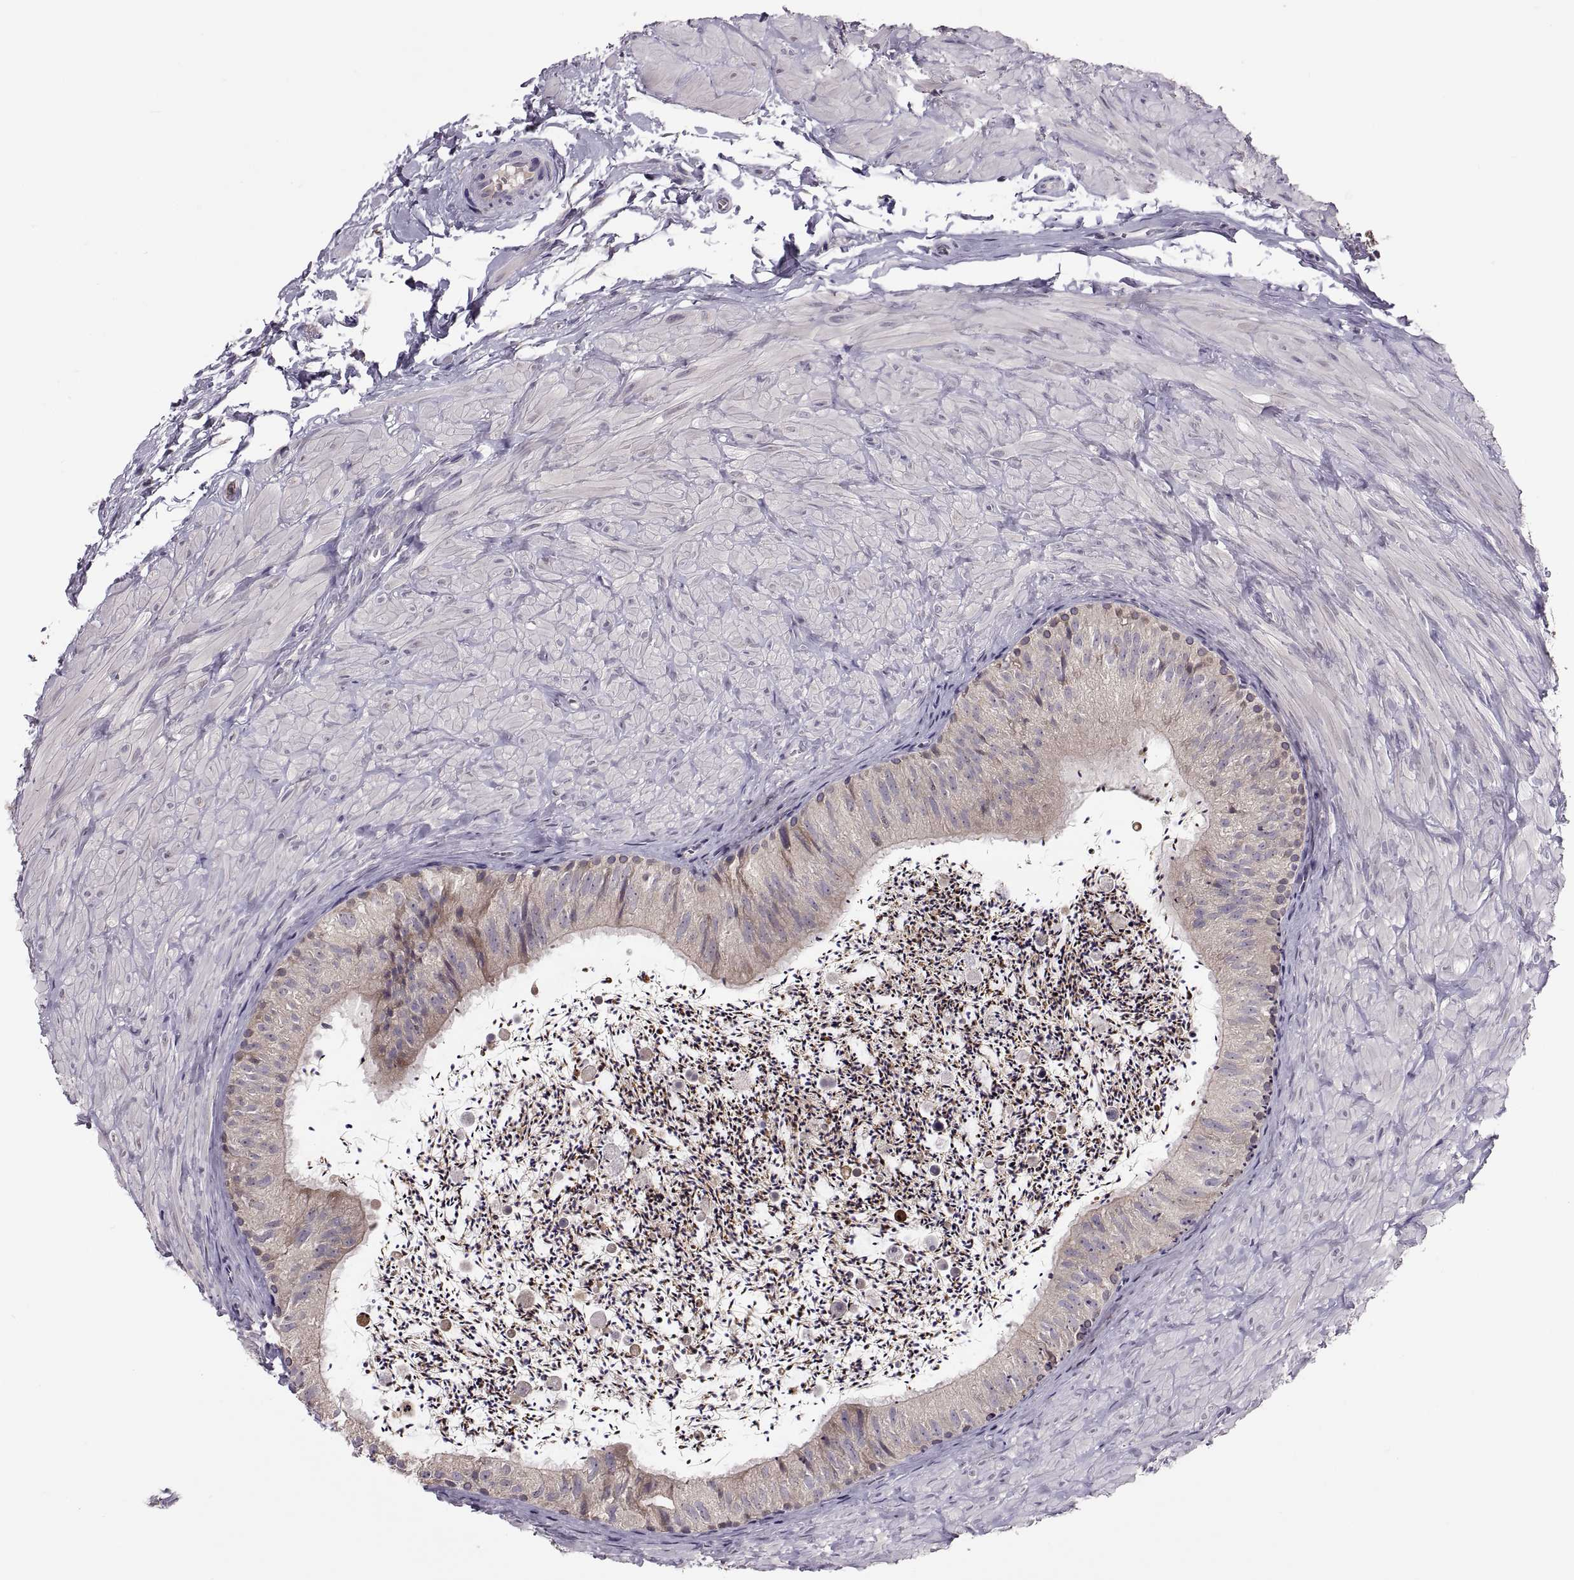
{"staining": {"intensity": "weak", "quantity": "25%-75%", "location": "cytoplasmic/membranous"}, "tissue": "epididymis", "cell_type": "Glandular cells", "image_type": "normal", "snomed": [{"axis": "morphology", "description": "Normal tissue, NOS"}, {"axis": "topography", "description": "Epididymis"}], "caption": "Approximately 25%-75% of glandular cells in benign human epididymis display weak cytoplasmic/membranous protein positivity as visualized by brown immunohistochemical staining.", "gene": "ACSBG2", "patient": {"sex": "male", "age": 32}}